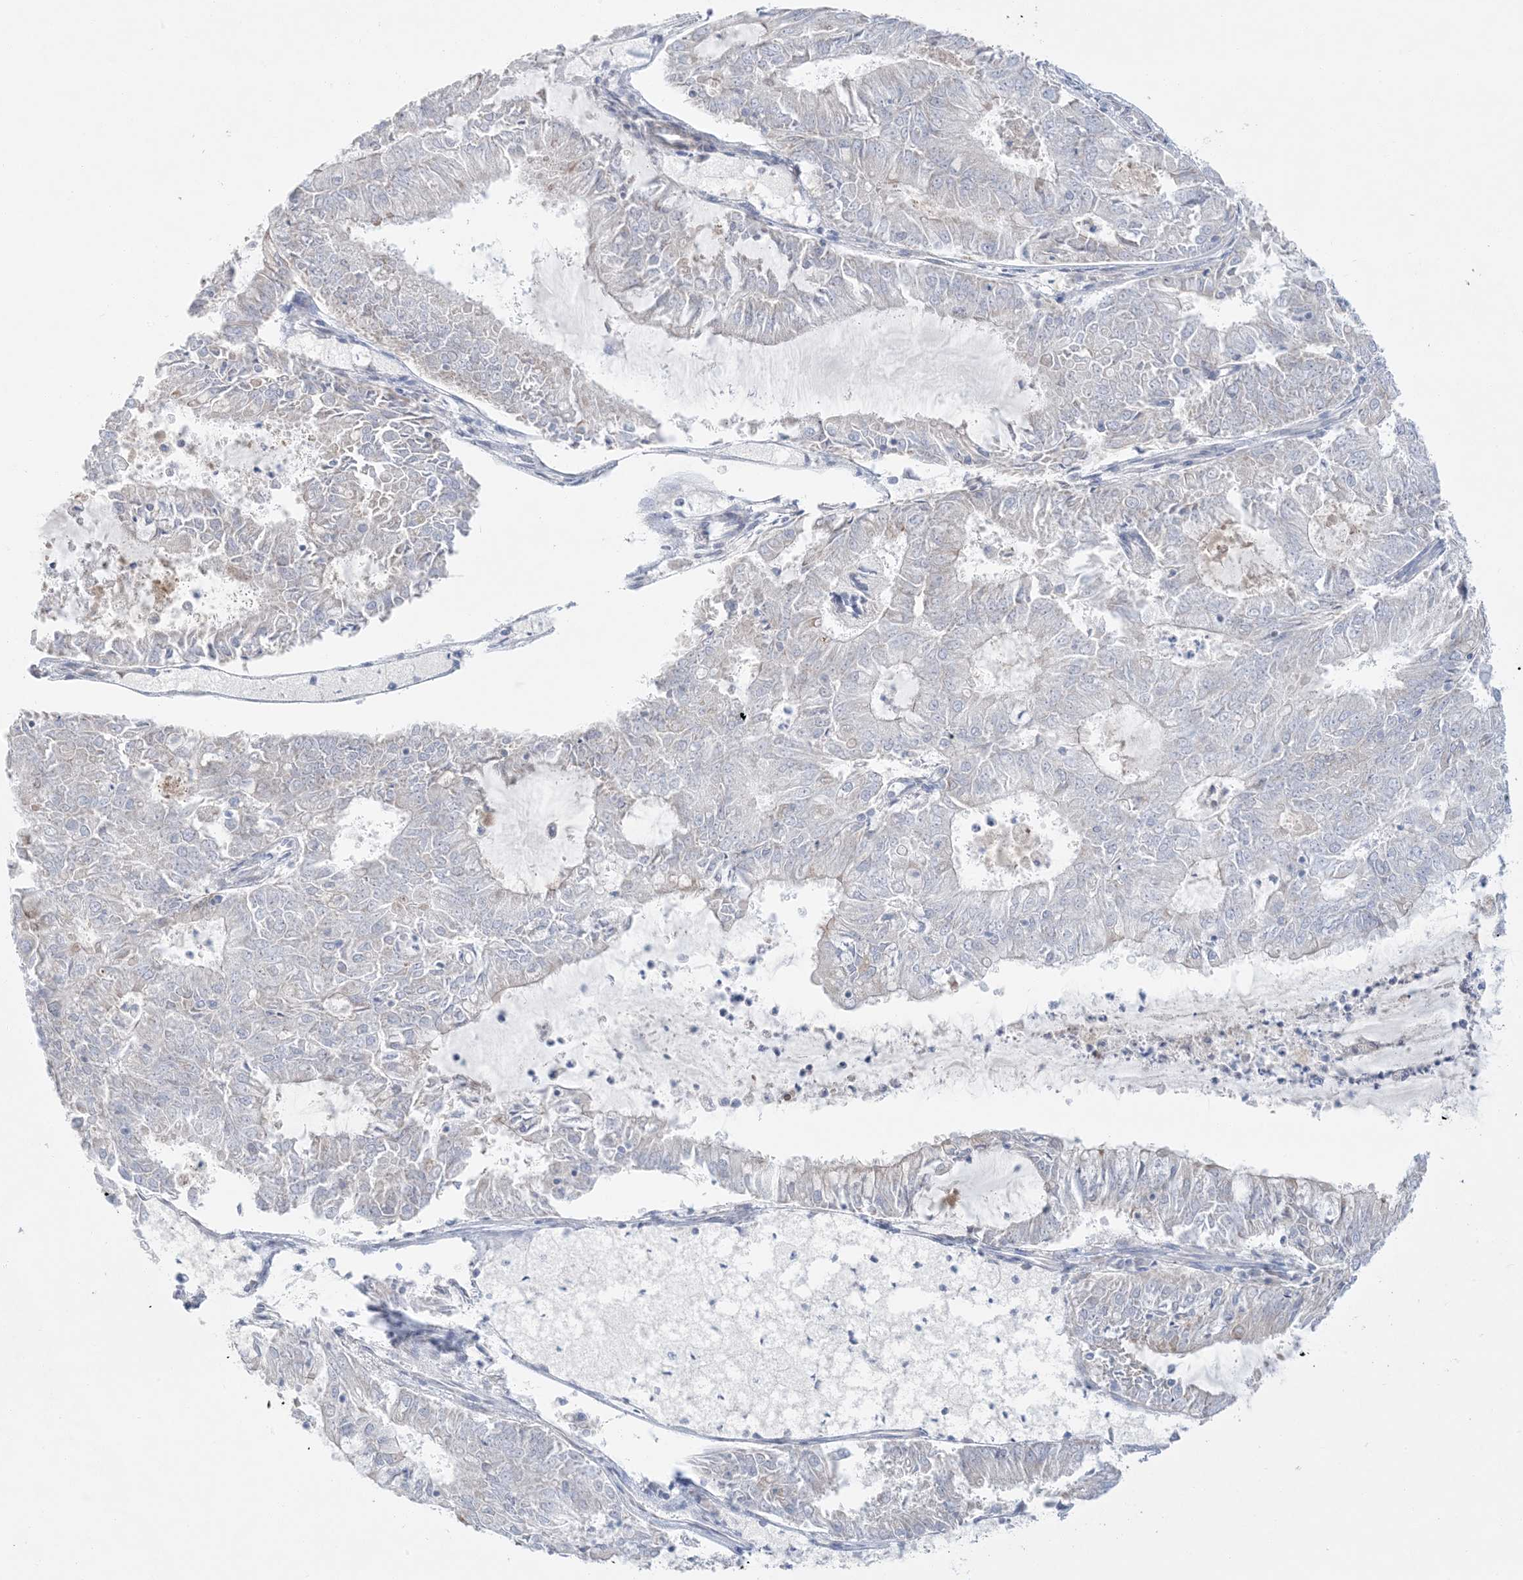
{"staining": {"intensity": "negative", "quantity": "none", "location": "none"}, "tissue": "endometrial cancer", "cell_type": "Tumor cells", "image_type": "cancer", "snomed": [{"axis": "morphology", "description": "Adenocarcinoma, NOS"}, {"axis": "topography", "description": "Endometrium"}], "caption": "Endometrial cancer stained for a protein using immunohistochemistry exhibits no expression tumor cells.", "gene": "FAM184A", "patient": {"sex": "female", "age": 57}}